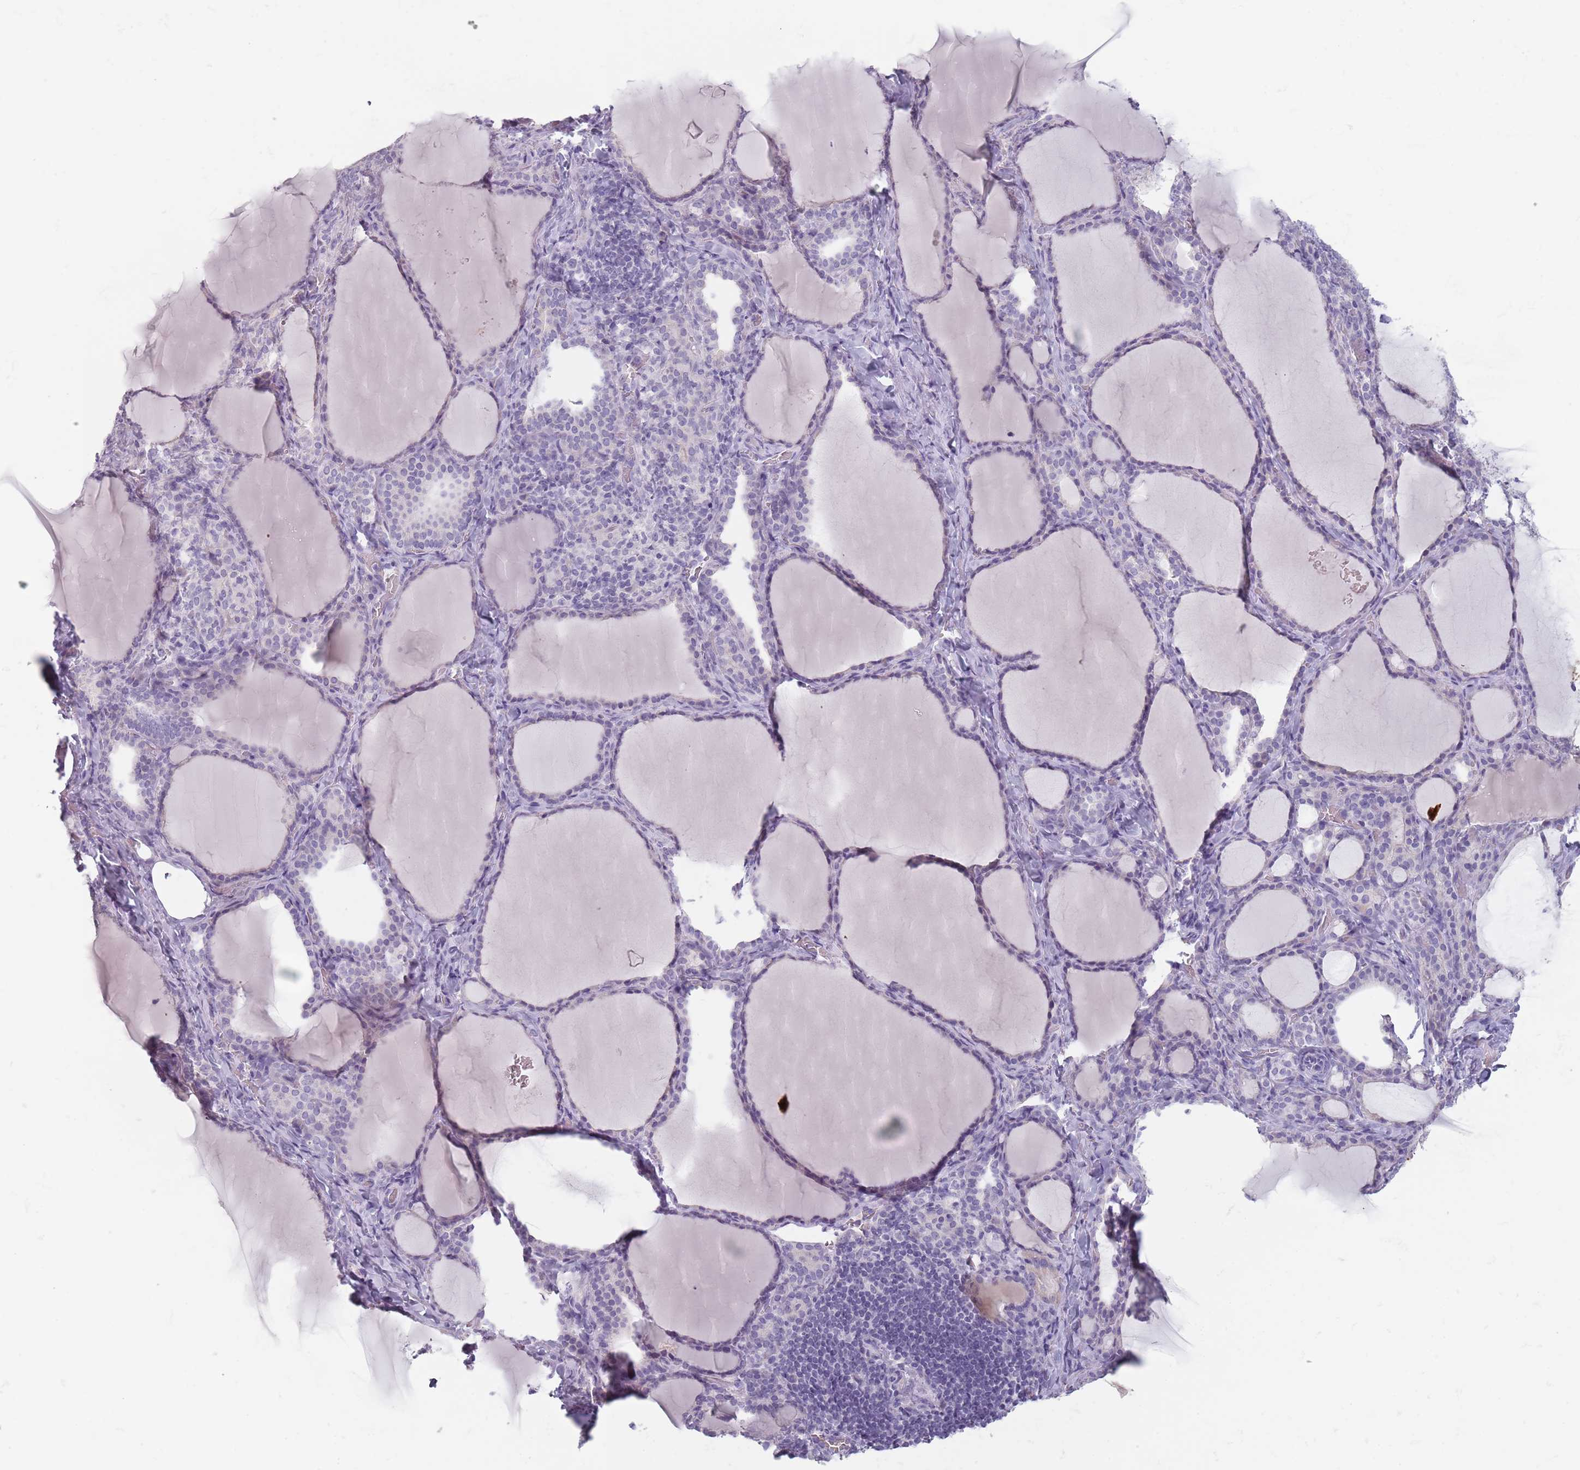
{"staining": {"intensity": "negative", "quantity": "none", "location": "none"}, "tissue": "thyroid gland", "cell_type": "Glandular cells", "image_type": "normal", "snomed": [{"axis": "morphology", "description": "Normal tissue, NOS"}, {"axis": "topography", "description": "Thyroid gland"}], "caption": "Glandular cells show no significant expression in unremarkable thyroid gland. (DAB immunohistochemistry, high magnification).", "gene": "CEP19", "patient": {"sex": "female", "age": 39}}